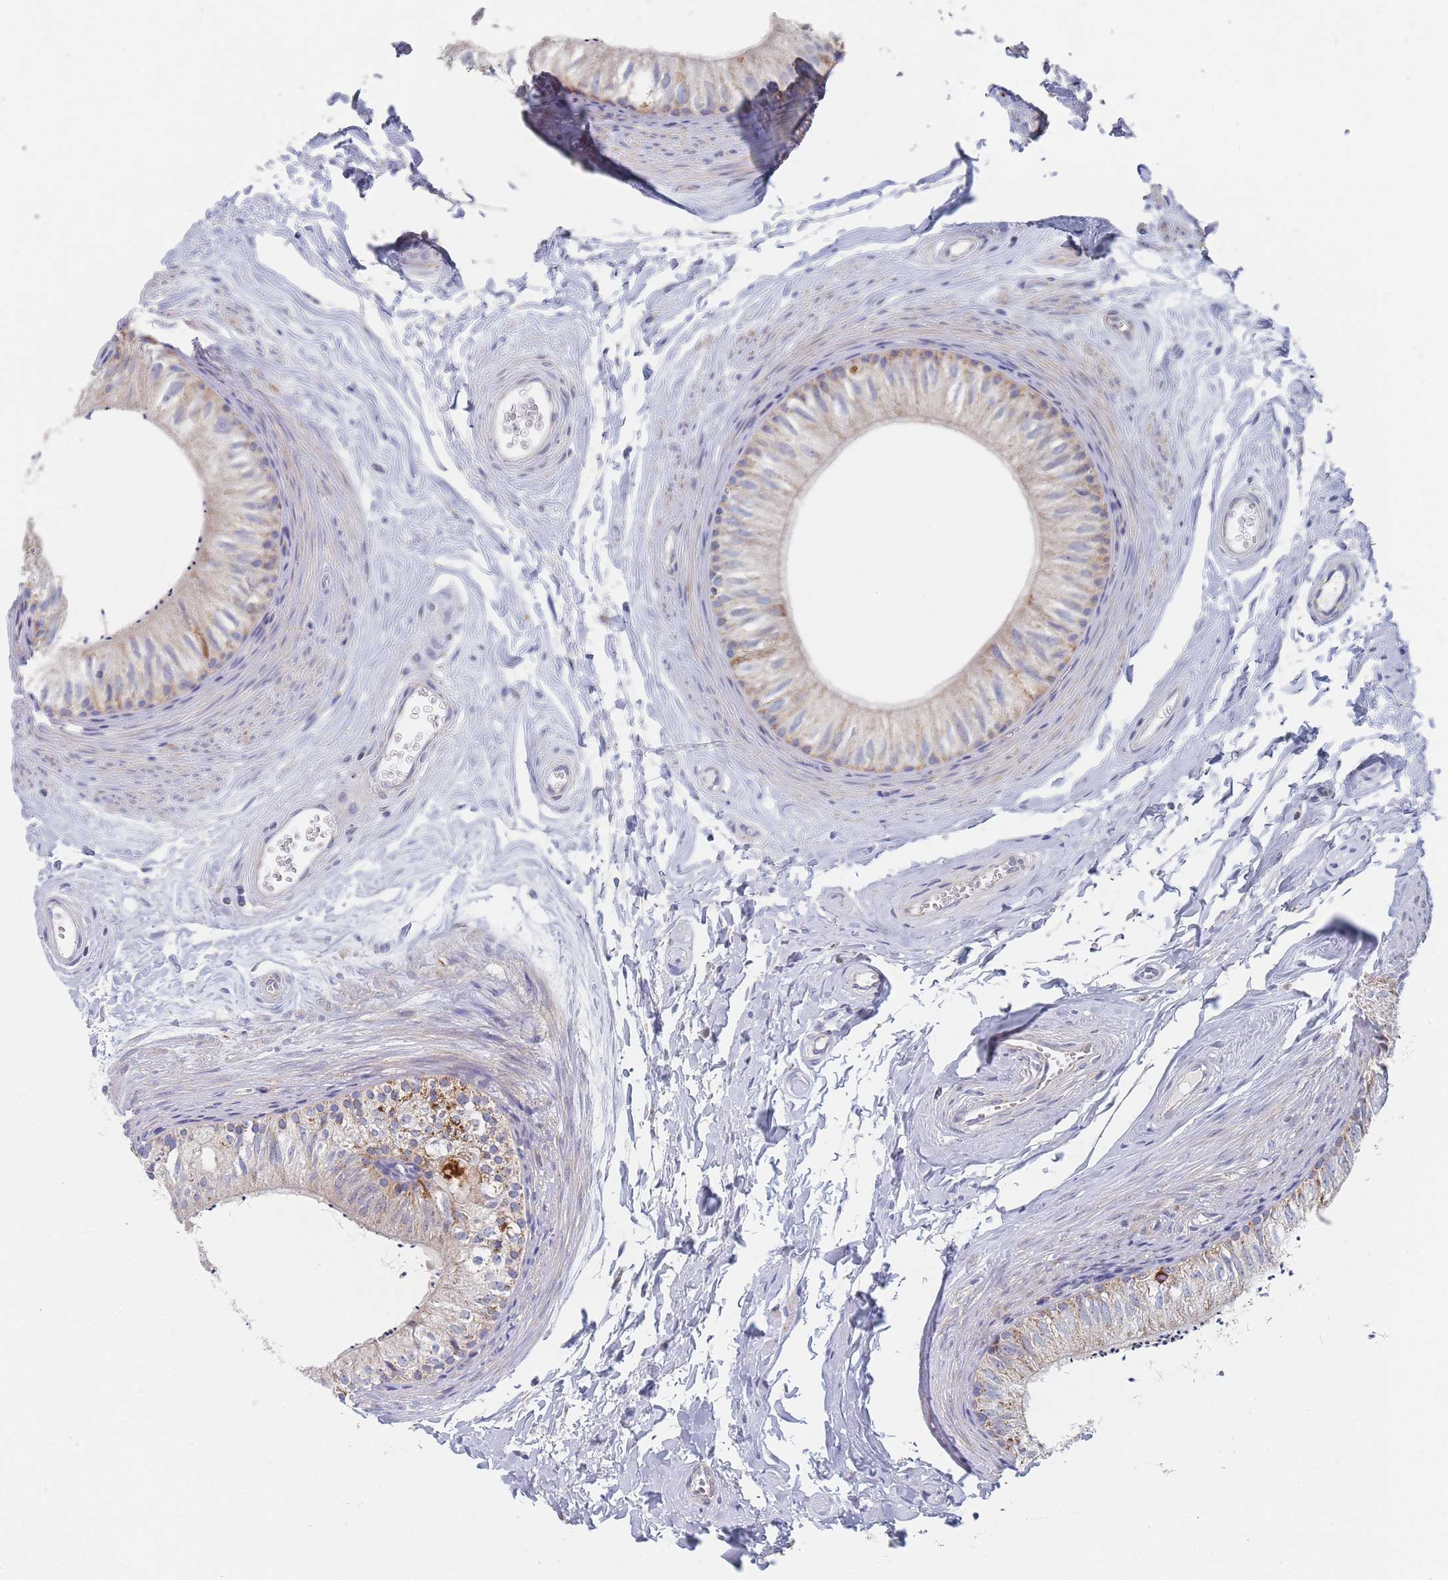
{"staining": {"intensity": "moderate", "quantity": "25%-75%", "location": "cytoplasmic/membranous"}, "tissue": "epididymis", "cell_type": "Glandular cells", "image_type": "normal", "snomed": [{"axis": "morphology", "description": "Normal tissue, NOS"}, {"axis": "topography", "description": "Epididymis"}], "caption": "A histopathology image of epididymis stained for a protein reveals moderate cytoplasmic/membranous brown staining in glandular cells.", "gene": "IKZF4", "patient": {"sex": "male", "age": 56}}